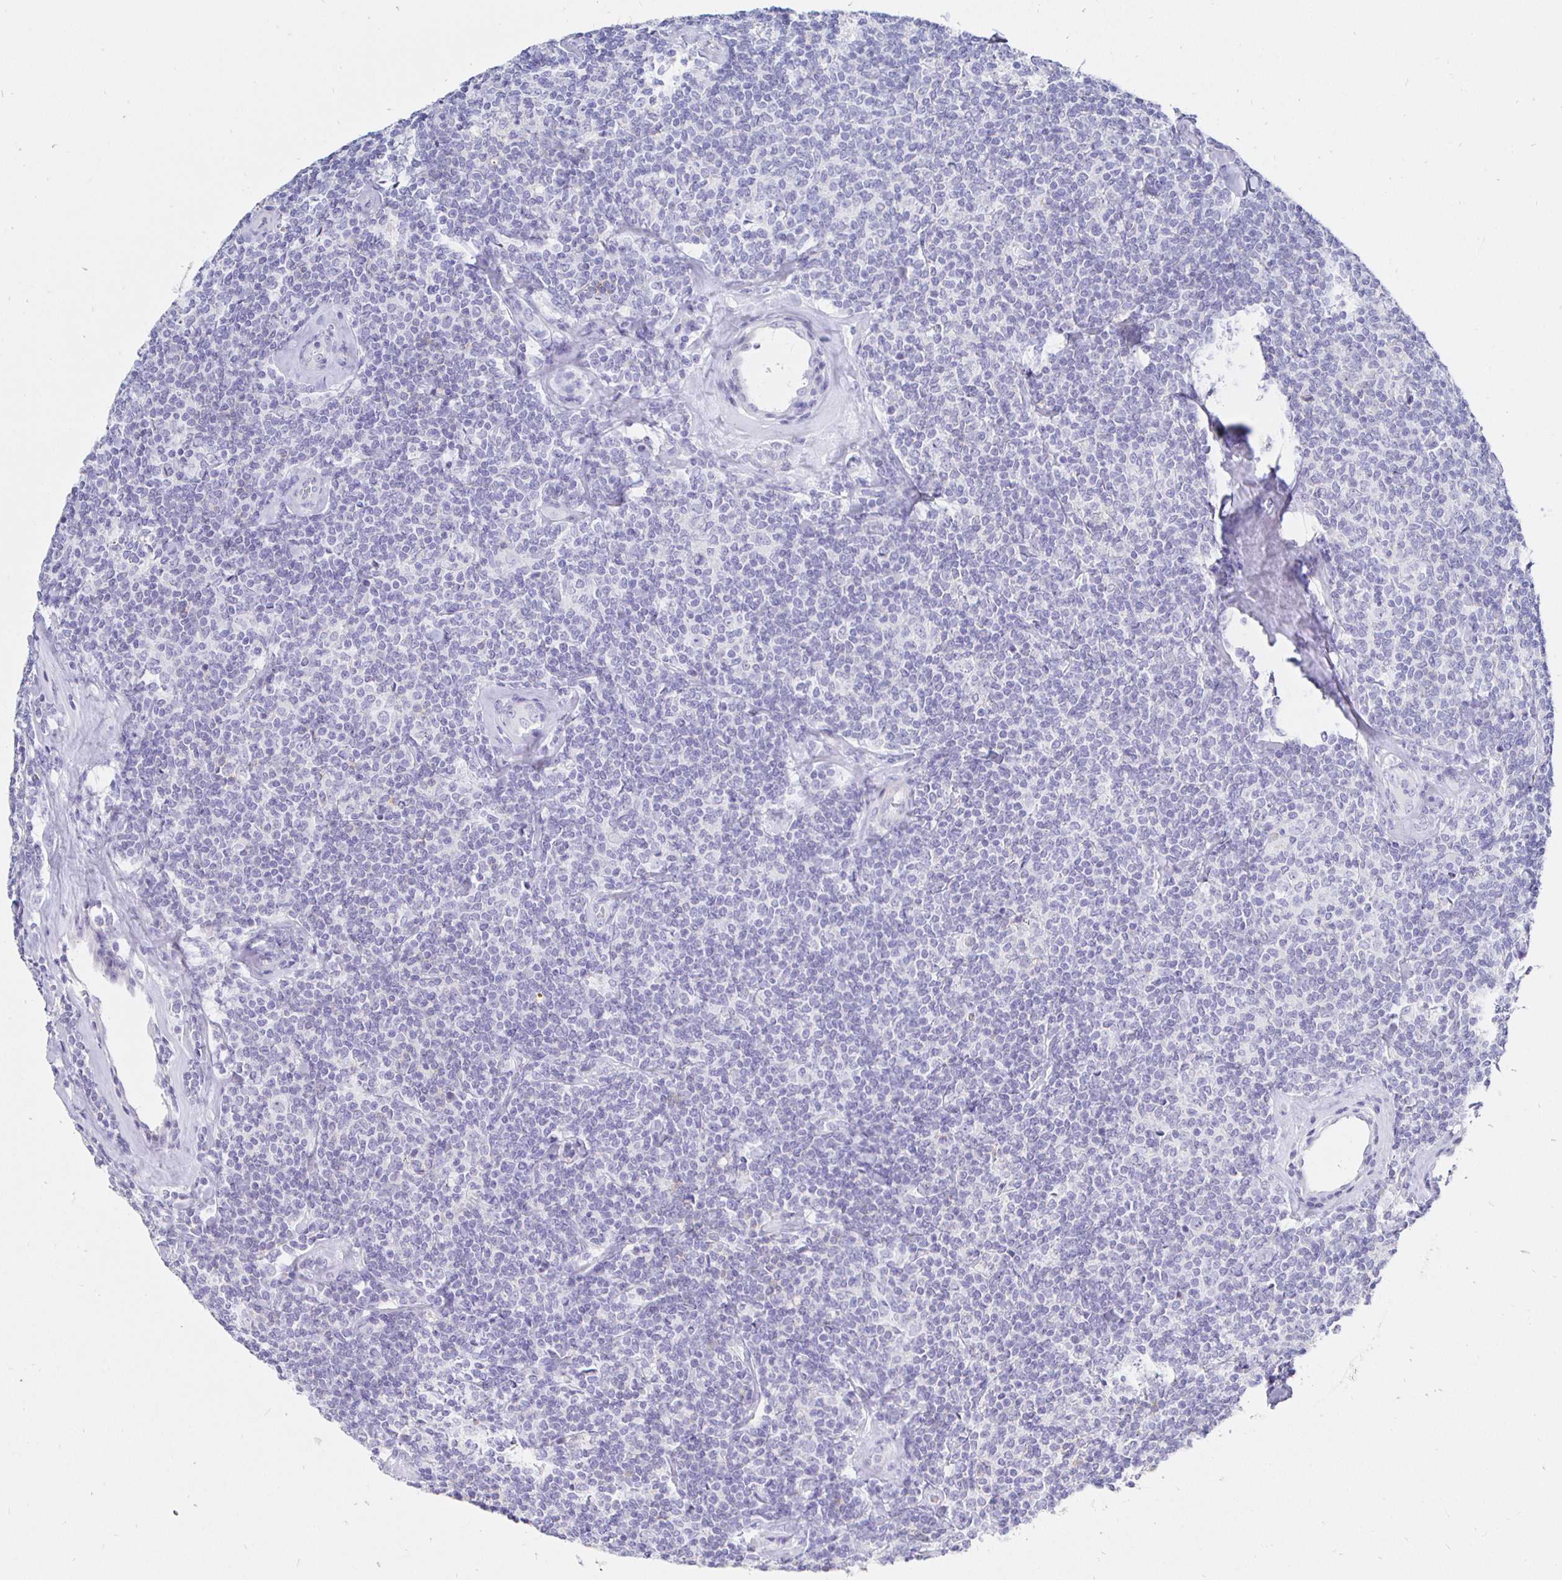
{"staining": {"intensity": "negative", "quantity": "none", "location": "none"}, "tissue": "lymphoma", "cell_type": "Tumor cells", "image_type": "cancer", "snomed": [{"axis": "morphology", "description": "Malignant lymphoma, non-Hodgkin's type, Low grade"}, {"axis": "topography", "description": "Lymph node"}], "caption": "DAB (3,3'-diaminobenzidine) immunohistochemical staining of human malignant lymphoma, non-Hodgkin's type (low-grade) exhibits no significant positivity in tumor cells.", "gene": "CR2", "patient": {"sex": "female", "age": 56}}